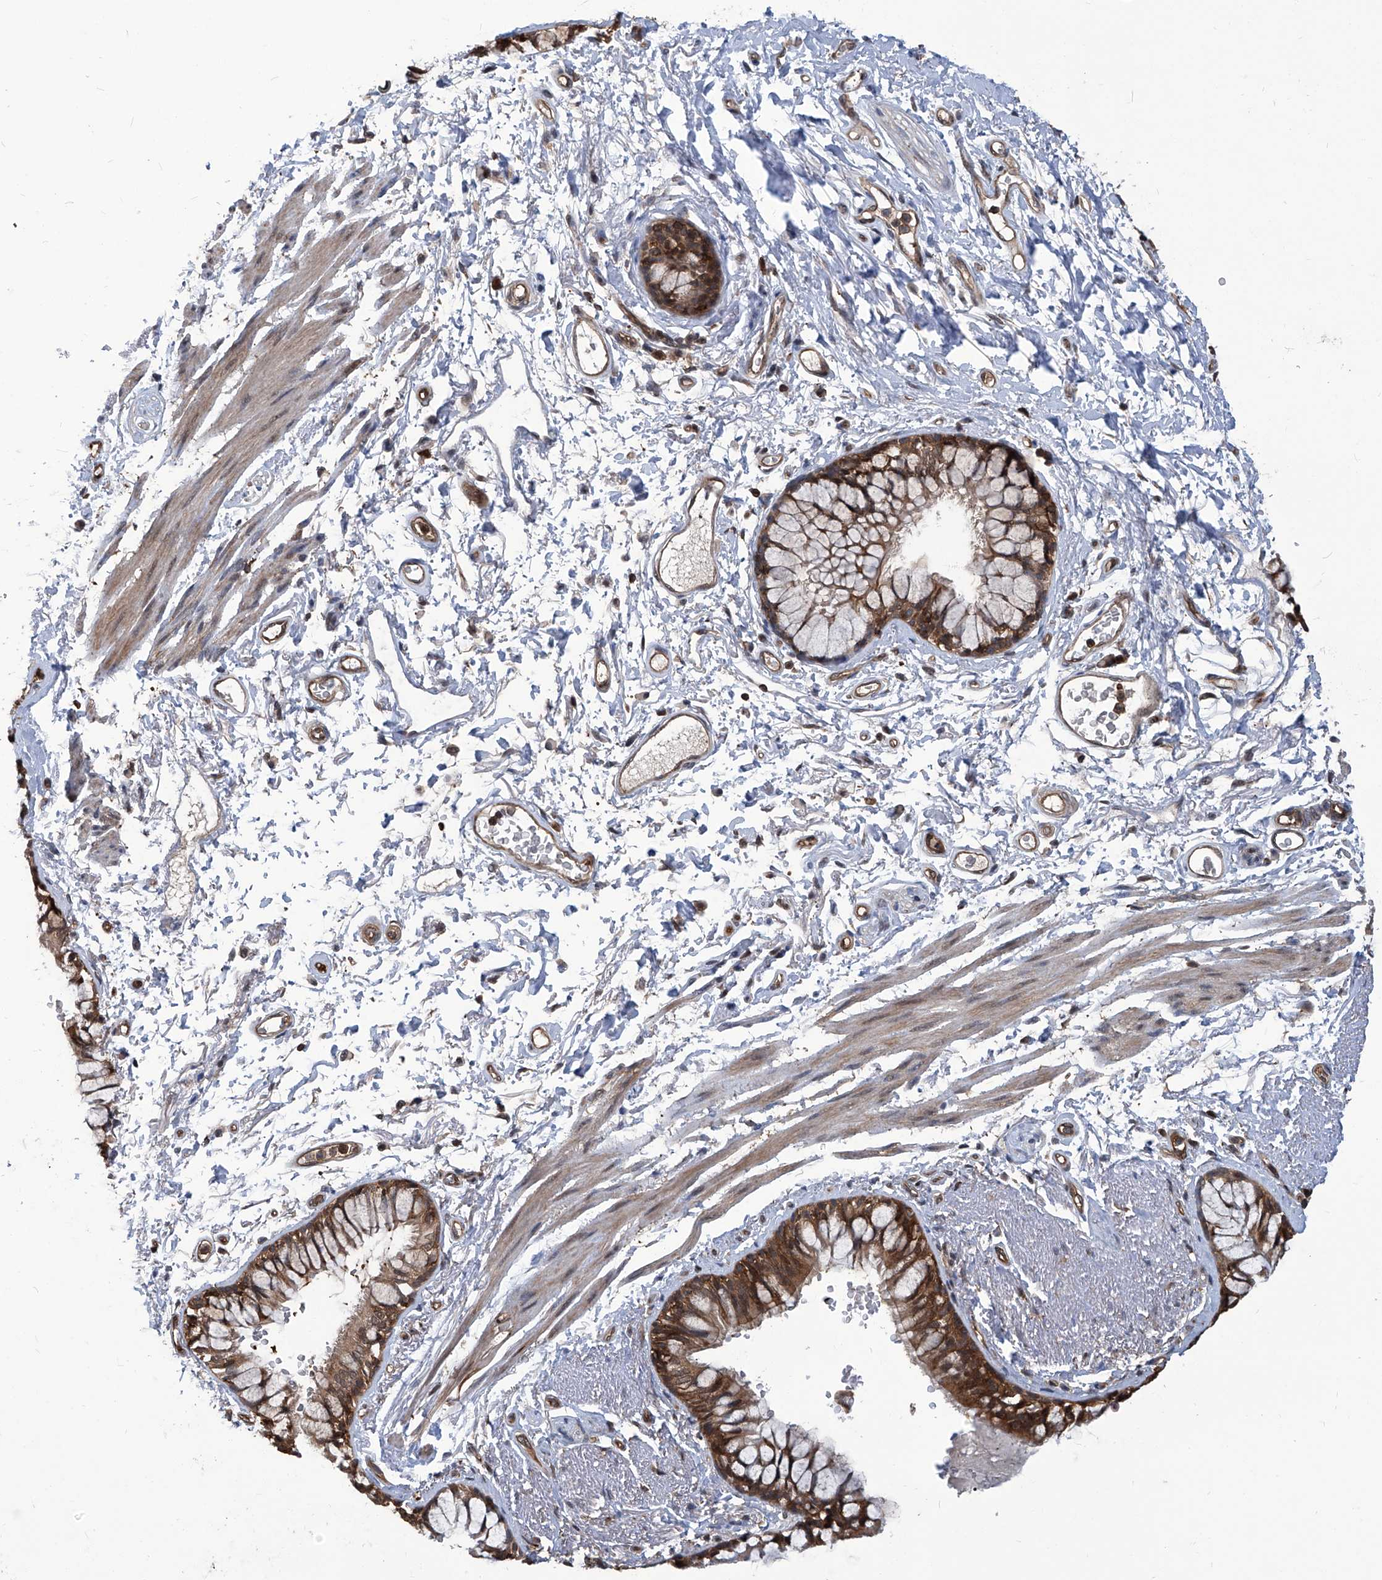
{"staining": {"intensity": "strong", "quantity": ">75%", "location": "cytoplasmic/membranous"}, "tissue": "bronchus", "cell_type": "Respiratory epithelial cells", "image_type": "normal", "snomed": [{"axis": "morphology", "description": "Normal tissue, NOS"}, {"axis": "topography", "description": "Cartilage tissue"}, {"axis": "topography", "description": "Bronchus"}], "caption": "An IHC photomicrograph of unremarkable tissue is shown. Protein staining in brown labels strong cytoplasmic/membranous positivity in bronchus within respiratory epithelial cells. (brown staining indicates protein expression, while blue staining denotes nuclei).", "gene": "PSMB1", "patient": {"sex": "female", "age": 73}}